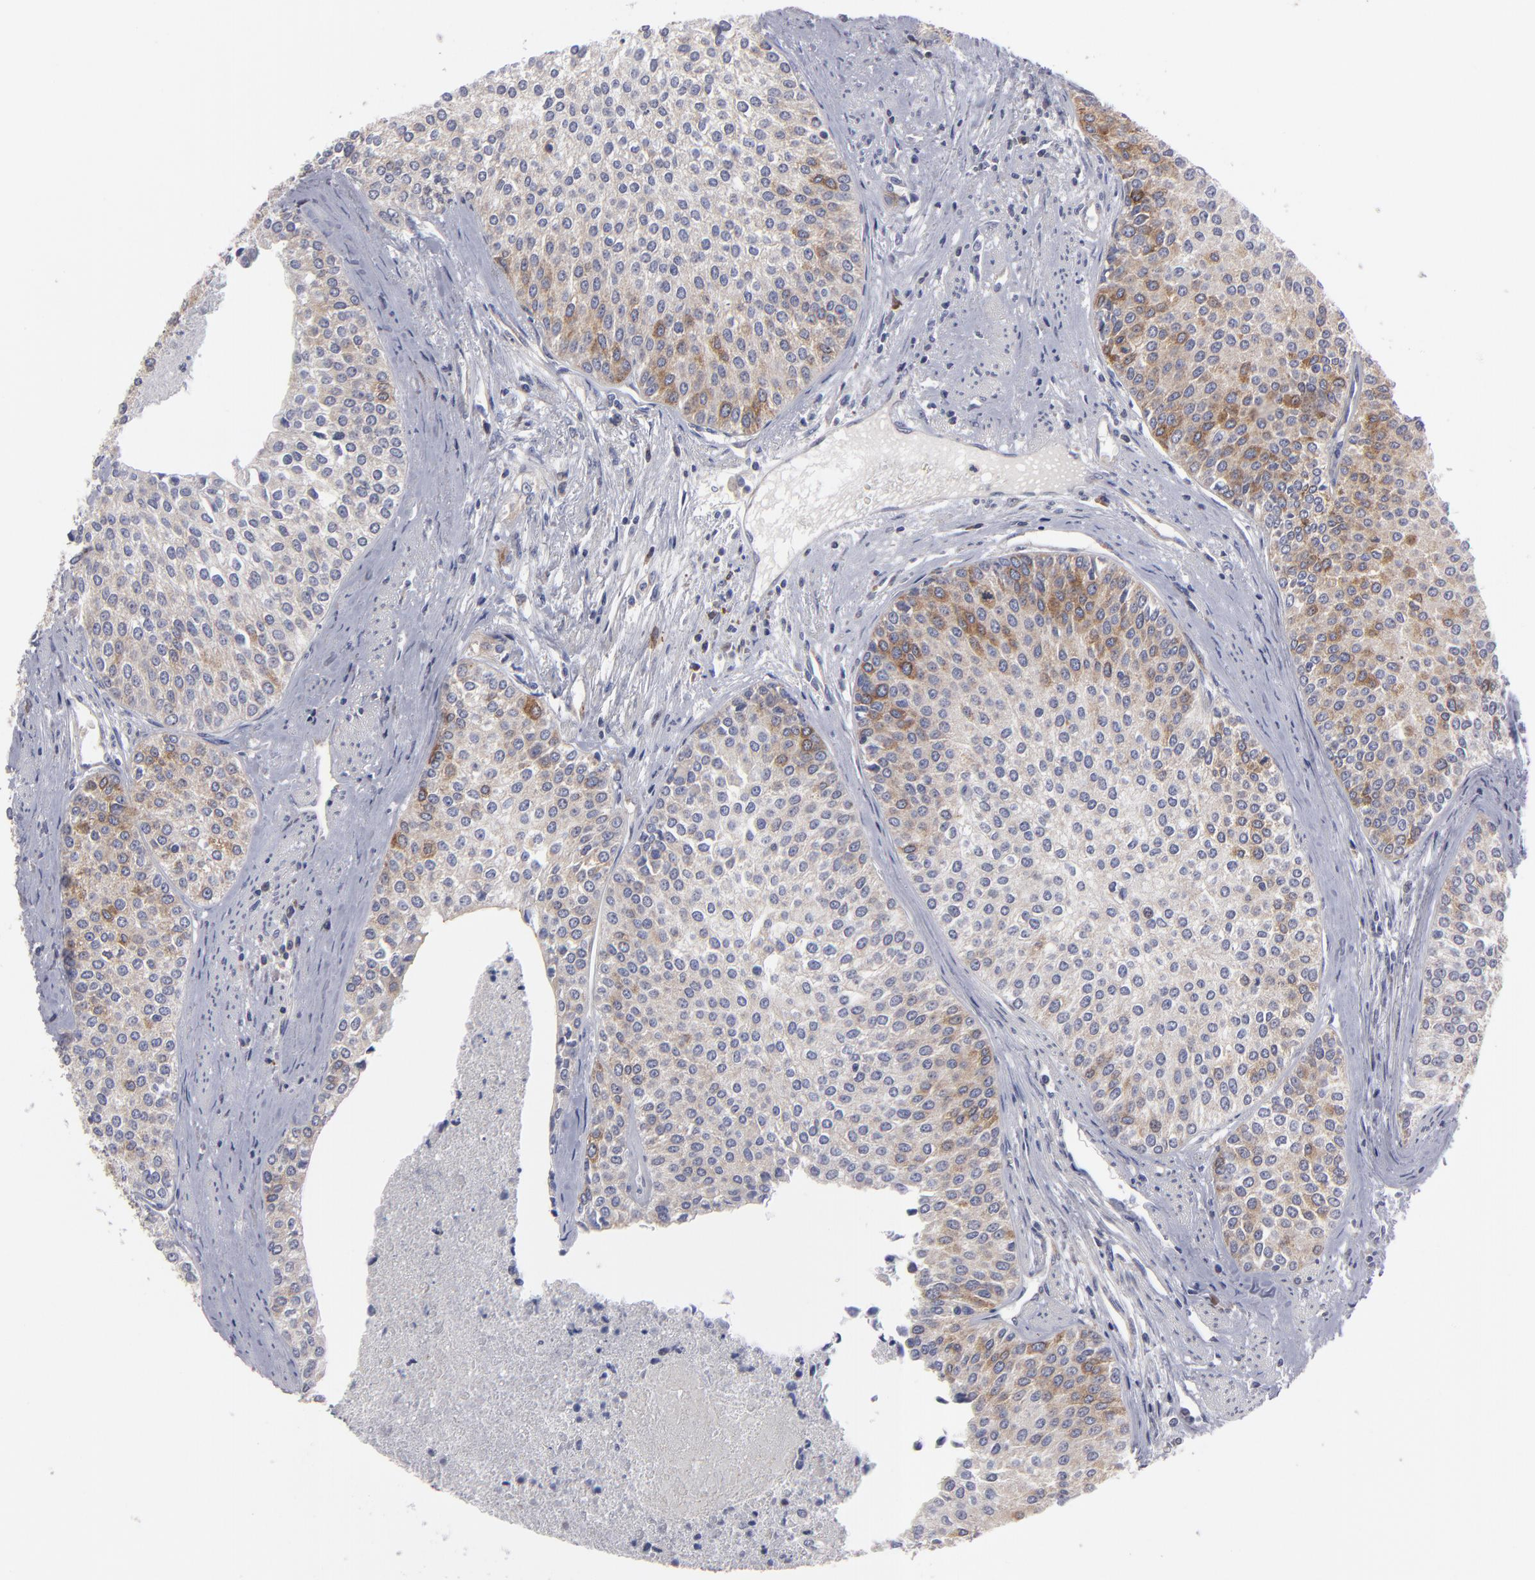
{"staining": {"intensity": "moderate", "quantity": ">75%", "location": "cytoplasmic/membranous"}, "tissue": "urothelial cancer", "cell_type": "Tumor cells", "image_type": "cancer", "snomed": [{"axis": "morphology", "description": "Urothelial carcinoma, Low grade"}, {"axis": "topography", "description": "Urinary bladder"}], "caption": "Immunohistochemical staining of human urothelial cancer demonstrates medium levels of moderate cytoplasmic/membranous protein expression in about >75% of tumor cells.", "gene": "CEP97", "patient": {"sex": "female", "age": 73}}